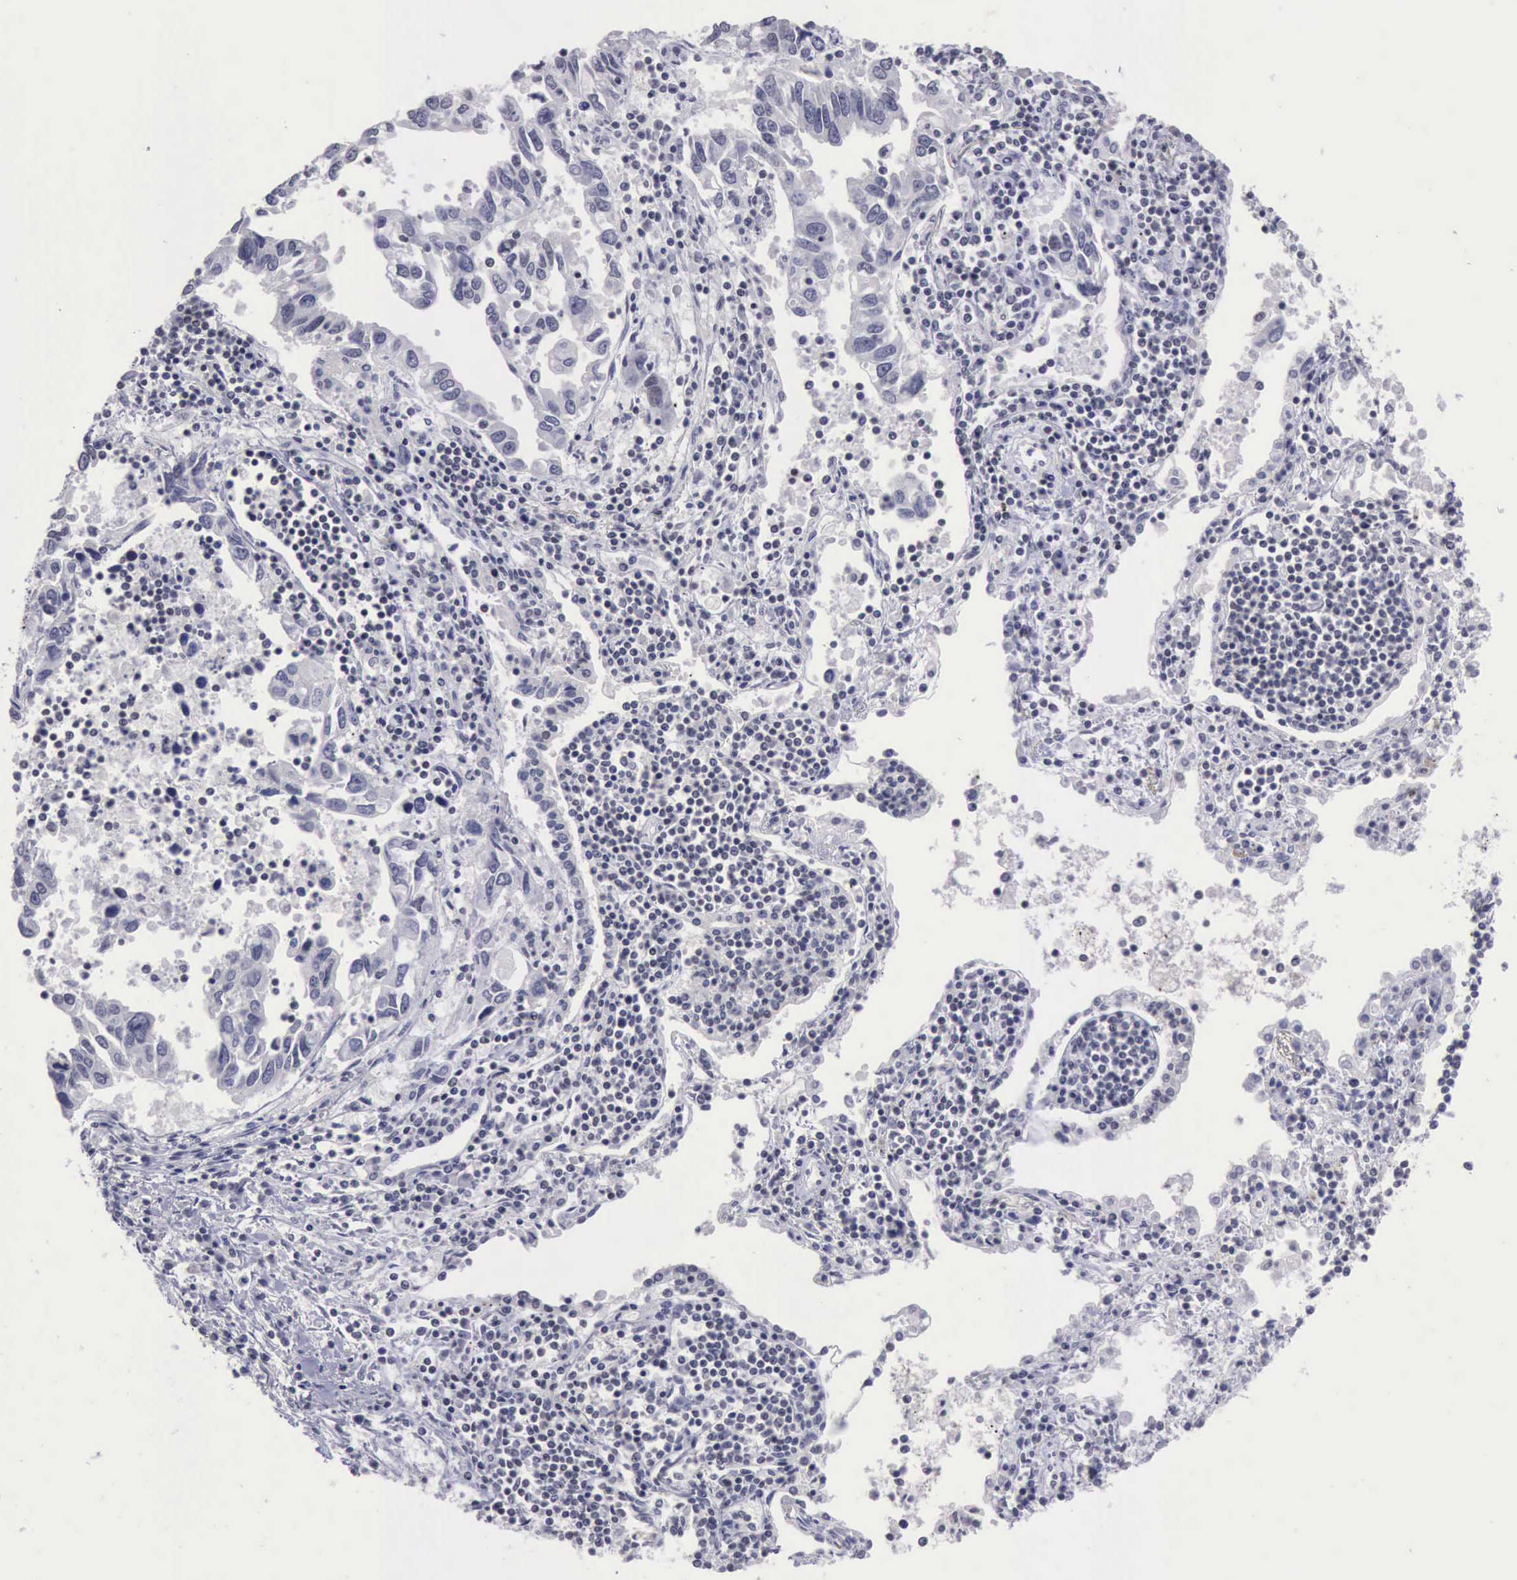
{"staining": {"intensity": "negative", "quantity": "none", "location": "none"}, "tissue": "lung cancer", "cell_type": "Tumor cells", "image_type": "cancer", "snomed": [{"axis": "morphology", "description": "Adenocarcinoma, NOS"}, {"axis": "topography", "description": "Lung"}], "caption": "Immunohistochemical staining of human lung adenocarcinoma reveals no significant expression in tumor cells.", "gene": "YY1", "patient": {"sex": "male", "age": 48}}